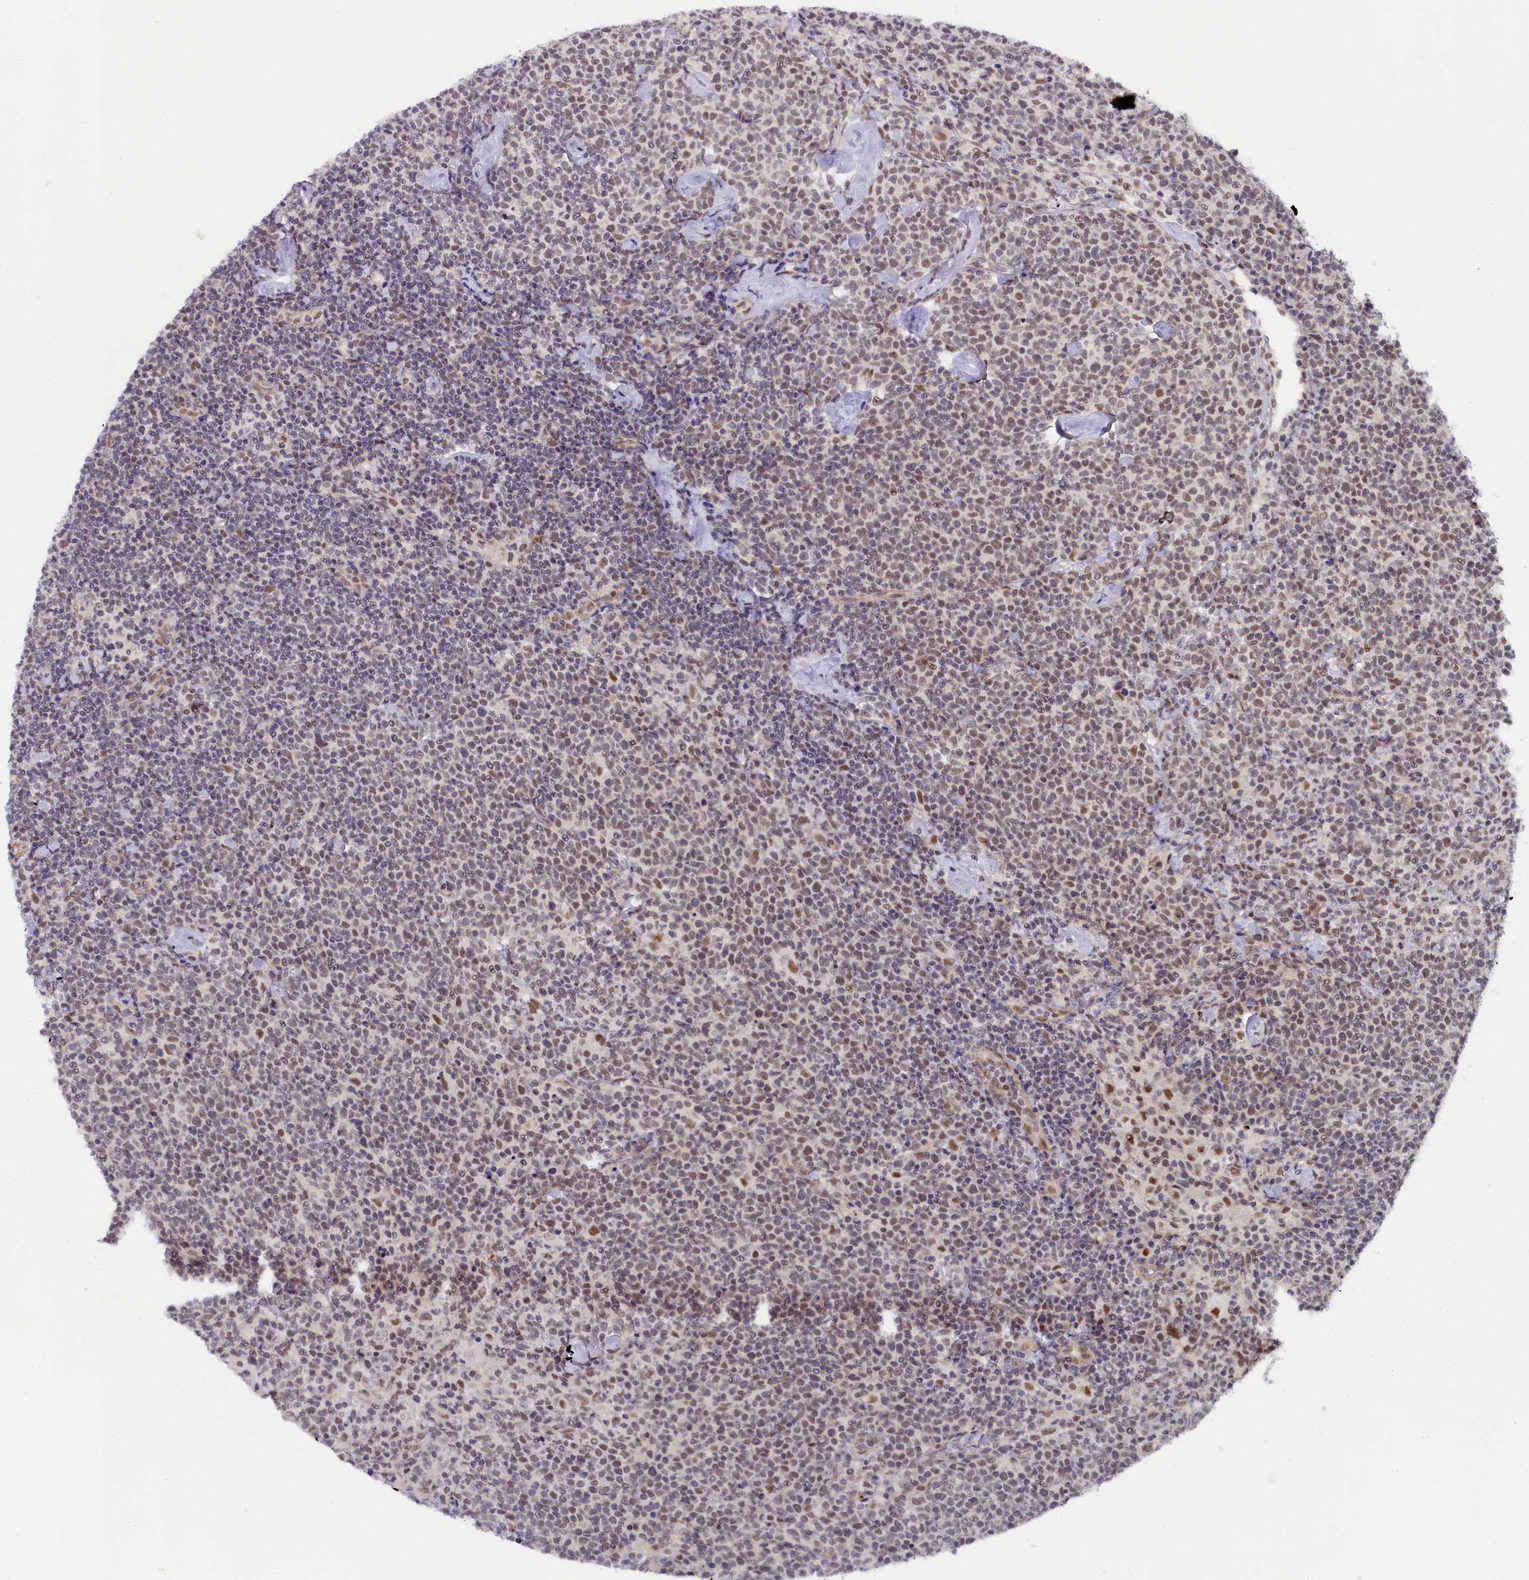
{"staining": {"intensity": "weak", "quantity": "25%-75%", "location": "nuclear"}, "tissue": "lymphoma", "cell_type": "Tumor cells", "image_type": "cancer", "snomed": [{"axis": "morphology", "description": "Malignant lymphoma, non-Hodgkin's type, High grade"}, {"axis": "topography", "description": "Lymph node"}], "caption": "An immunohistochemistry micrograph of tumor tissue is shown. Protein staining in brown shows weak nuclear positivity in high-grade malignant lymphoma, non-Hodgkin's type within tumor cells.", "gene": "INTS14", "patient": {"sex": "male", "age": 61}}